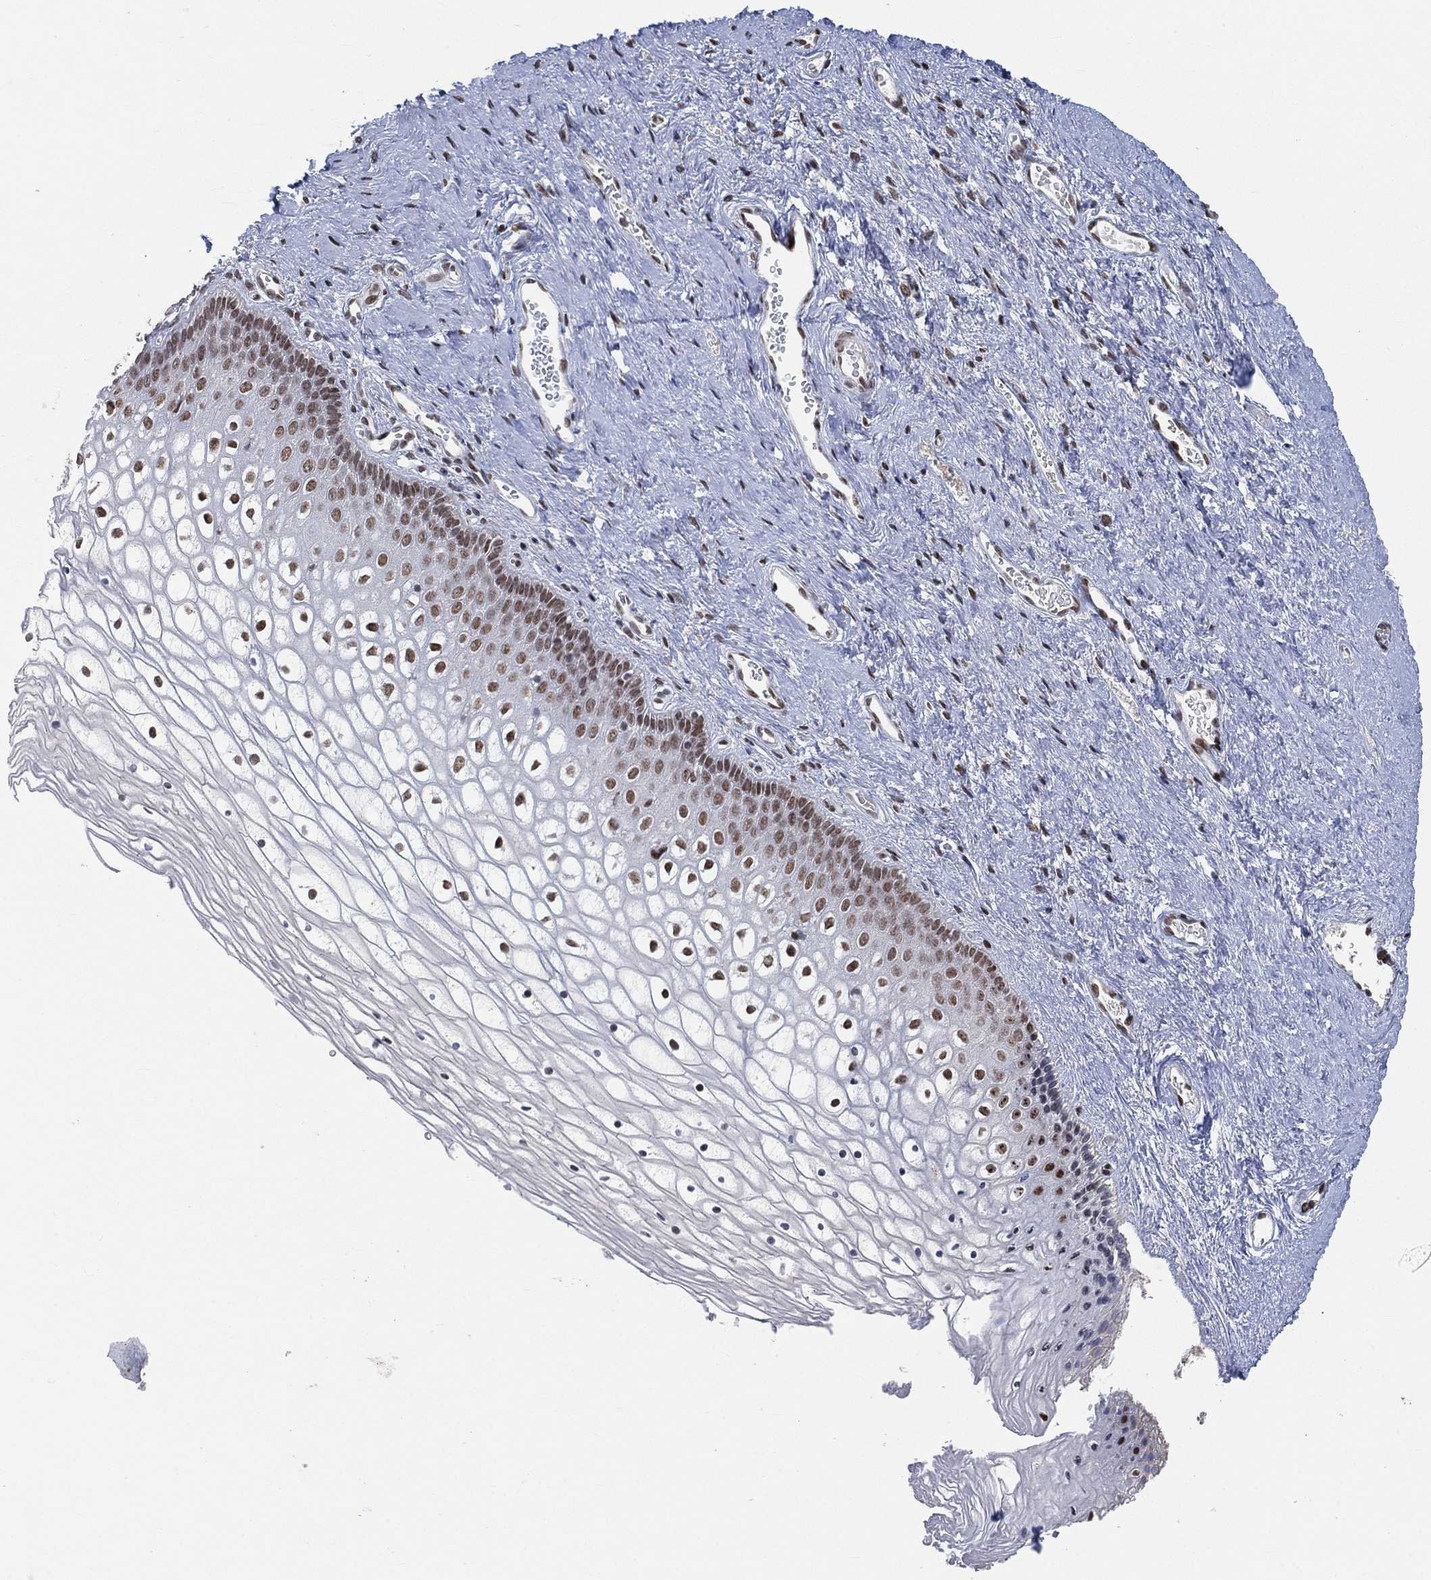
{"staining": {"intensity": "moderate", "quantity": ">75%", "location": "nuclear"}, "tissue": "vagina", "cell_type": "Squamous epithelial cells", "image_type": "normal", "snomed": [{"axis": "morphology", "description": "Normal tissue, NOS"}, {"axis": "topography", "description": "Vagina"}], "caption": "High-power microscopy captured an immunohistochemistry photomicrograph of normal vagina, revealing moderate nuclear expression in about >75% of squamous epithelial cells. Nuclei are stained in blue.", "gene": "YLPM1", "patient": {"sex": "female", "age": 32}}